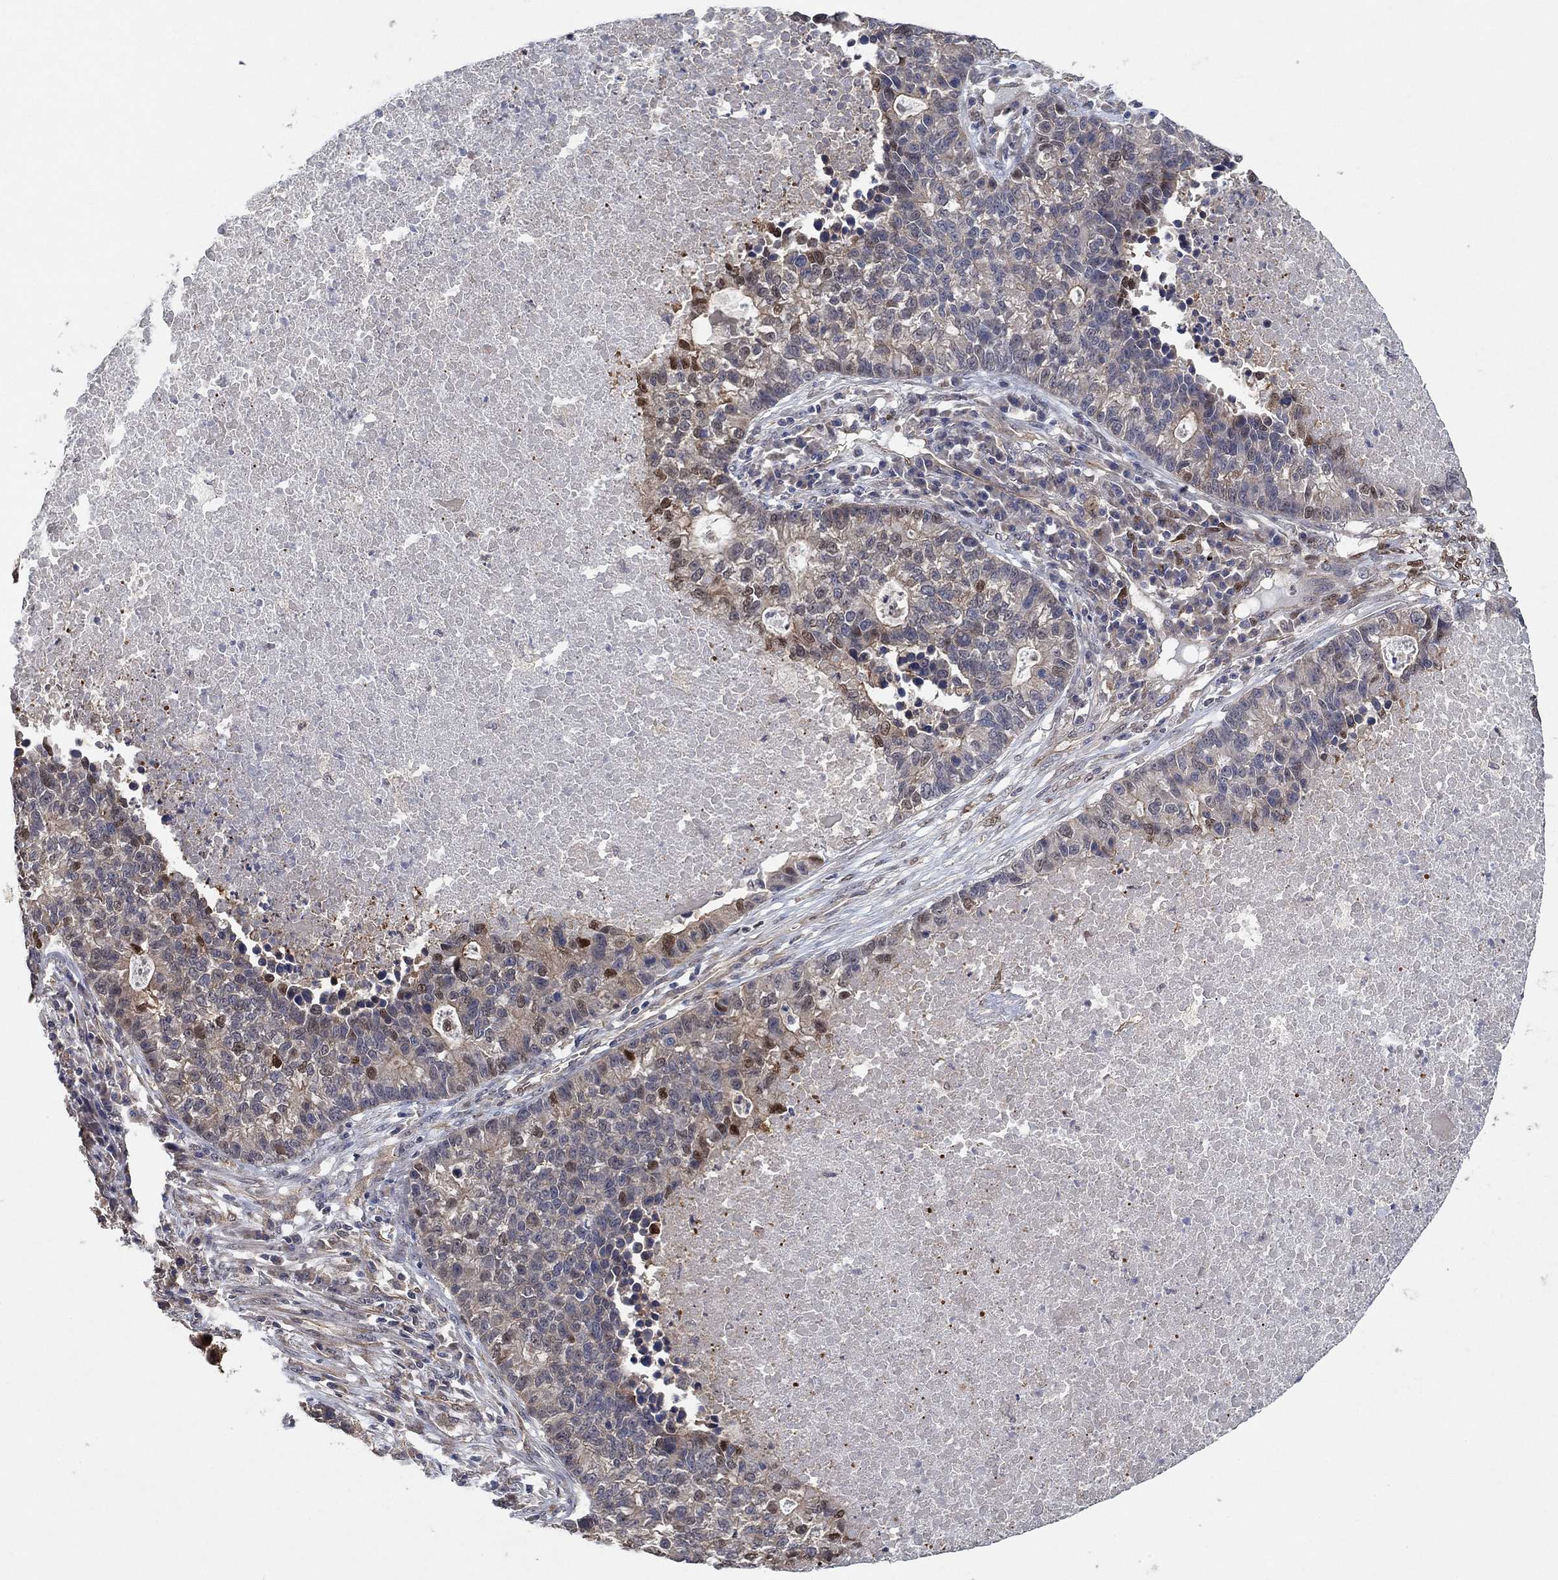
{"staining": {"intensity": "negative", "quantity": "none", "location": "none"}, "tissue": "lung cancer", "cell_type": "Tumor cells", "image_type": "cancer", "snomed": [{"axis": "morphology", "description": "Adenocarcinoma, NOS"}, {"axis": "topography", "description": "Lung"}], "caption": "A histopathology image of adenocarcinoma (lung) stained for a protein demonstrates no brown staining in tumor cells. (Stains: DAB (3,3'-diaminobenzidine) IHC with hematoxylin counter stain, Microscopy: brightfield microscopy at high magnification).", "gene": "MCUR1", "patient": {"sex": "male", "age": 57}}